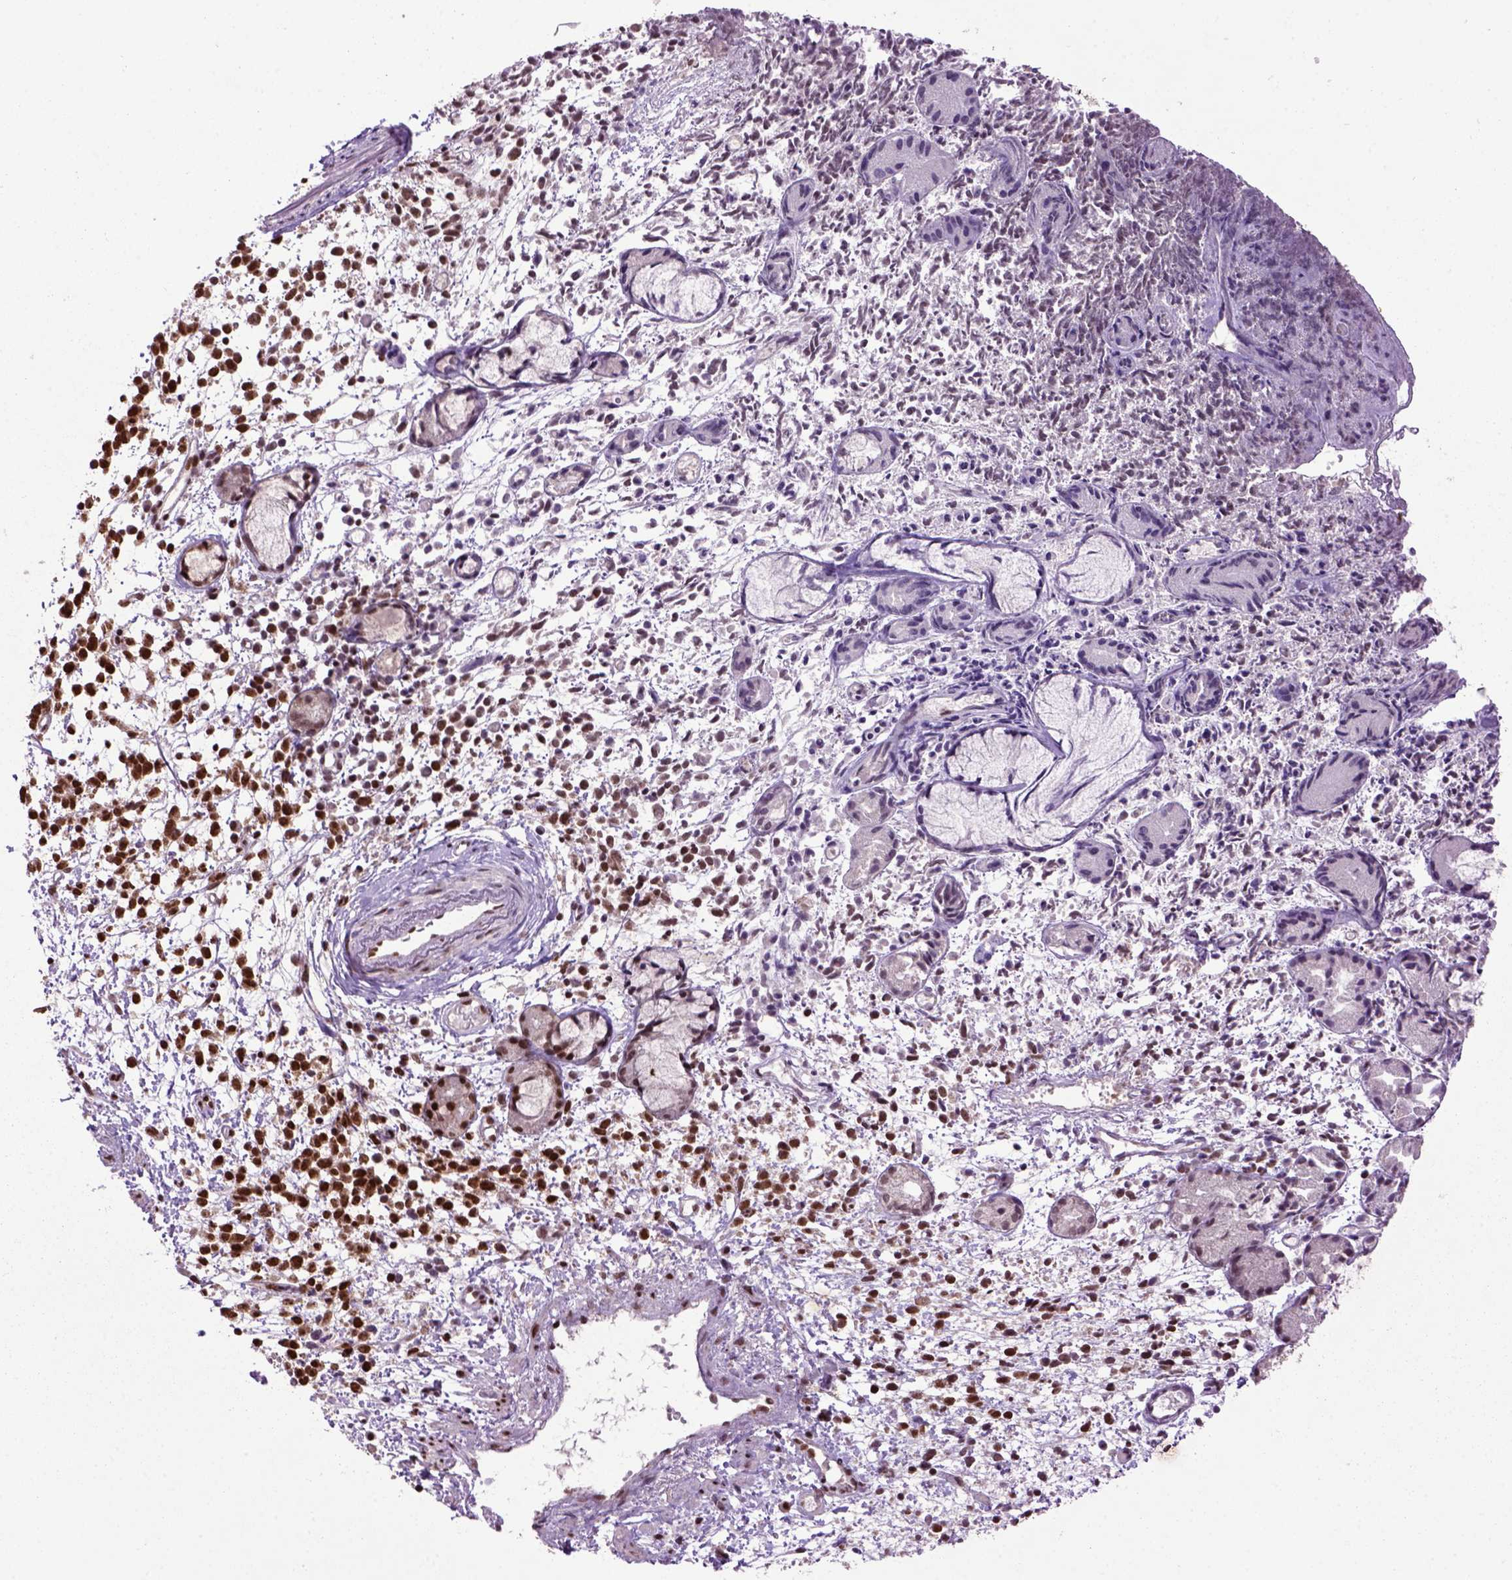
{"staining": {"intensity": "strong", "quantity": ">75%", "location": "cytoplasmic/membranous,nuclear"}, "tissue": "melanoma", "cell_type": "Tumor cells", "image_type": "cancer", "snomed": [{"axis": "morphology", "description": "Malignant melanoma, NOS"}, {"axis": "topography", "description": "Skin"}], "caption": "Malignant melanoma stained with a protein marker shows strong staining in tumor cells.", "gene": "CELF1", "patient": {"sex": "female", "age": 70}}